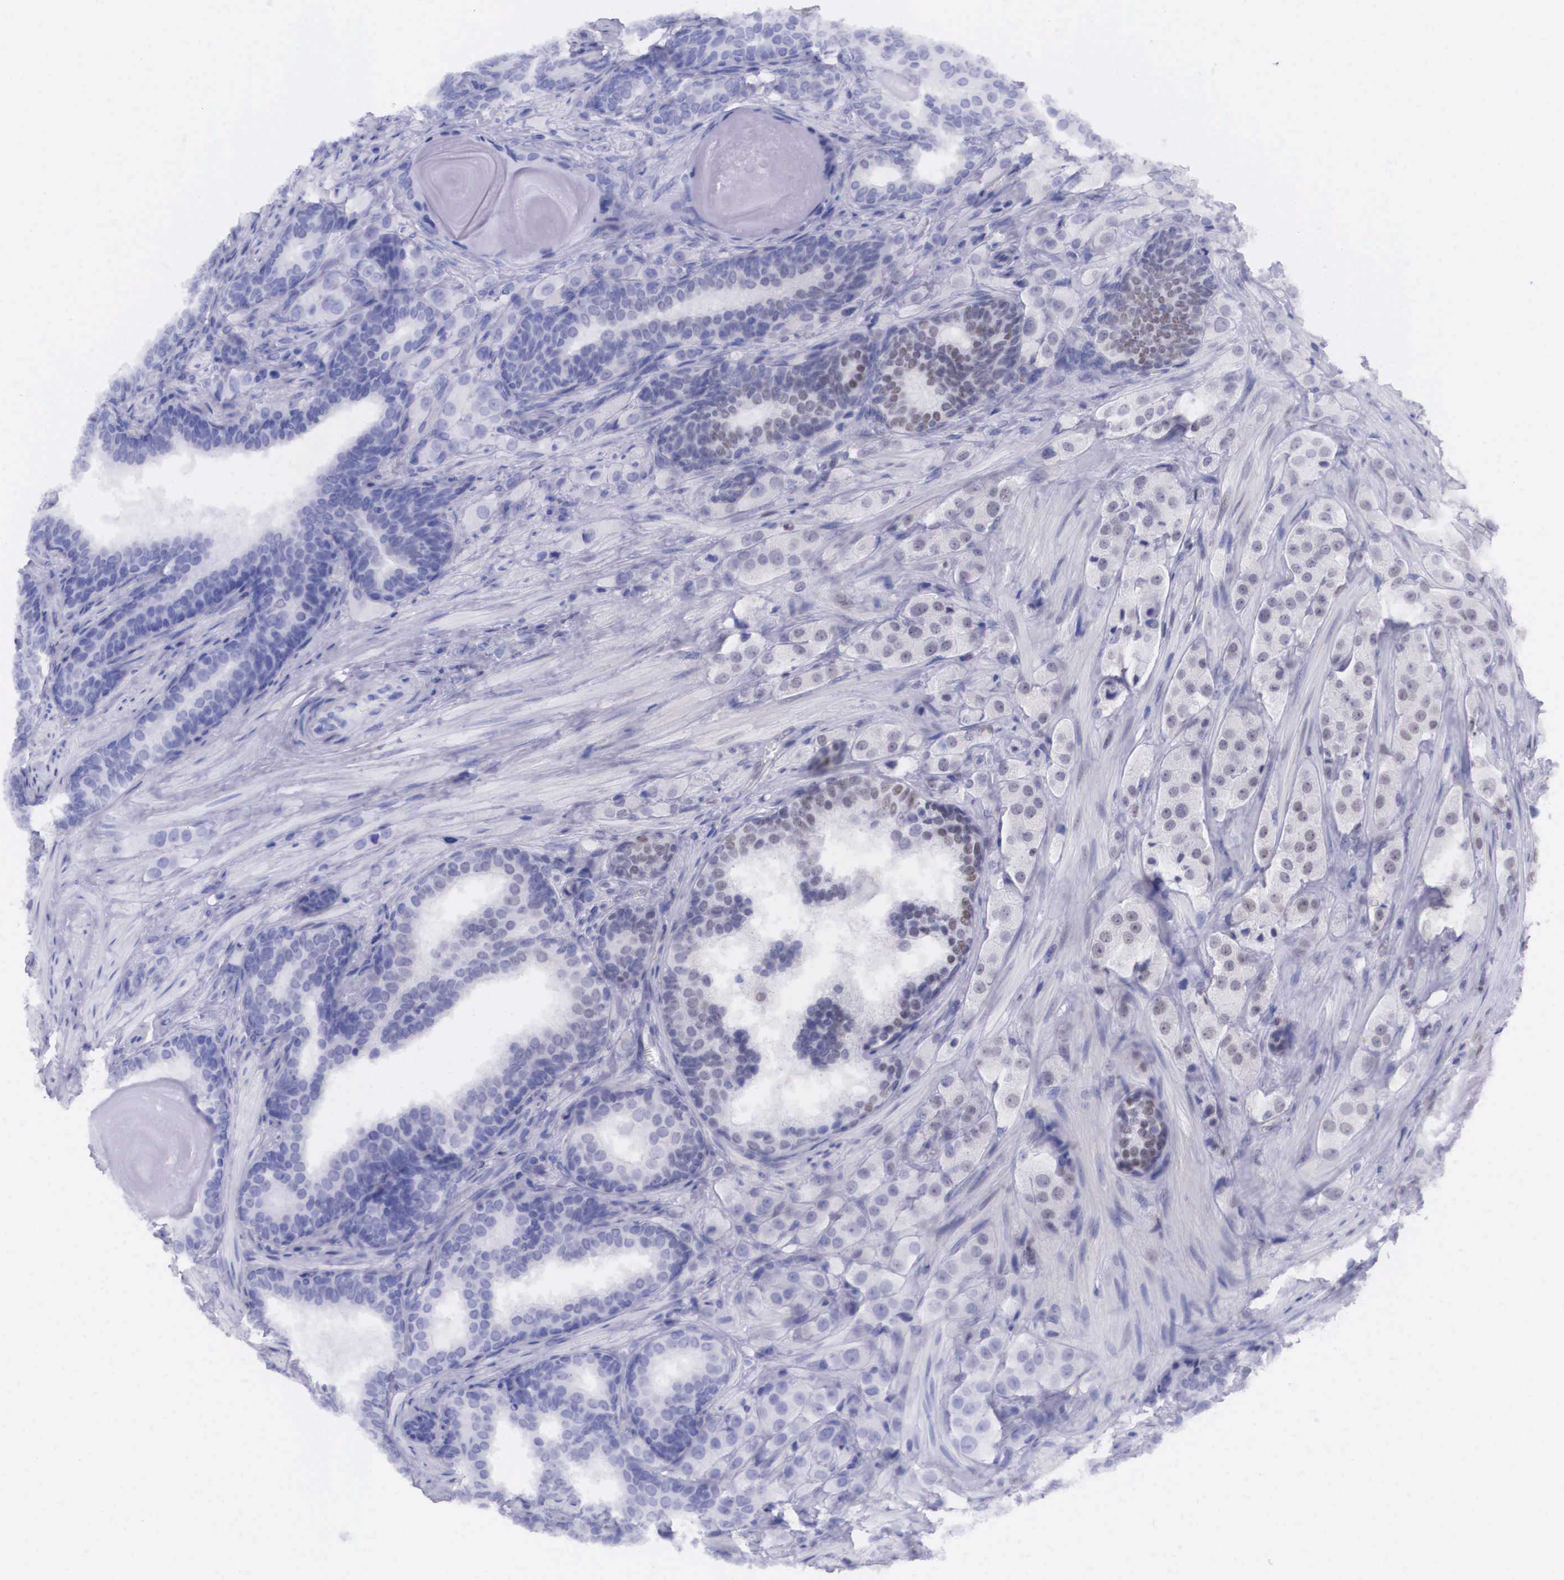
{"staining": {"intensity": "weak", "quantity": "<25%", "location": "nuclear"}, "tissue": "prostate cancer", "cell_type": "Tumor cells", "image_type": "cancer", "snomed": [{"axis": "morphology", "description": "Adenocarcinoma, Medium grade"}, {"axis": "topography", "description": "Prostate"}], "caption": "Tumor cells are negative for brown protein staining in prostate cancer.", "gene": "ETV6", "patient": {"sex": "male", "age": 70}}